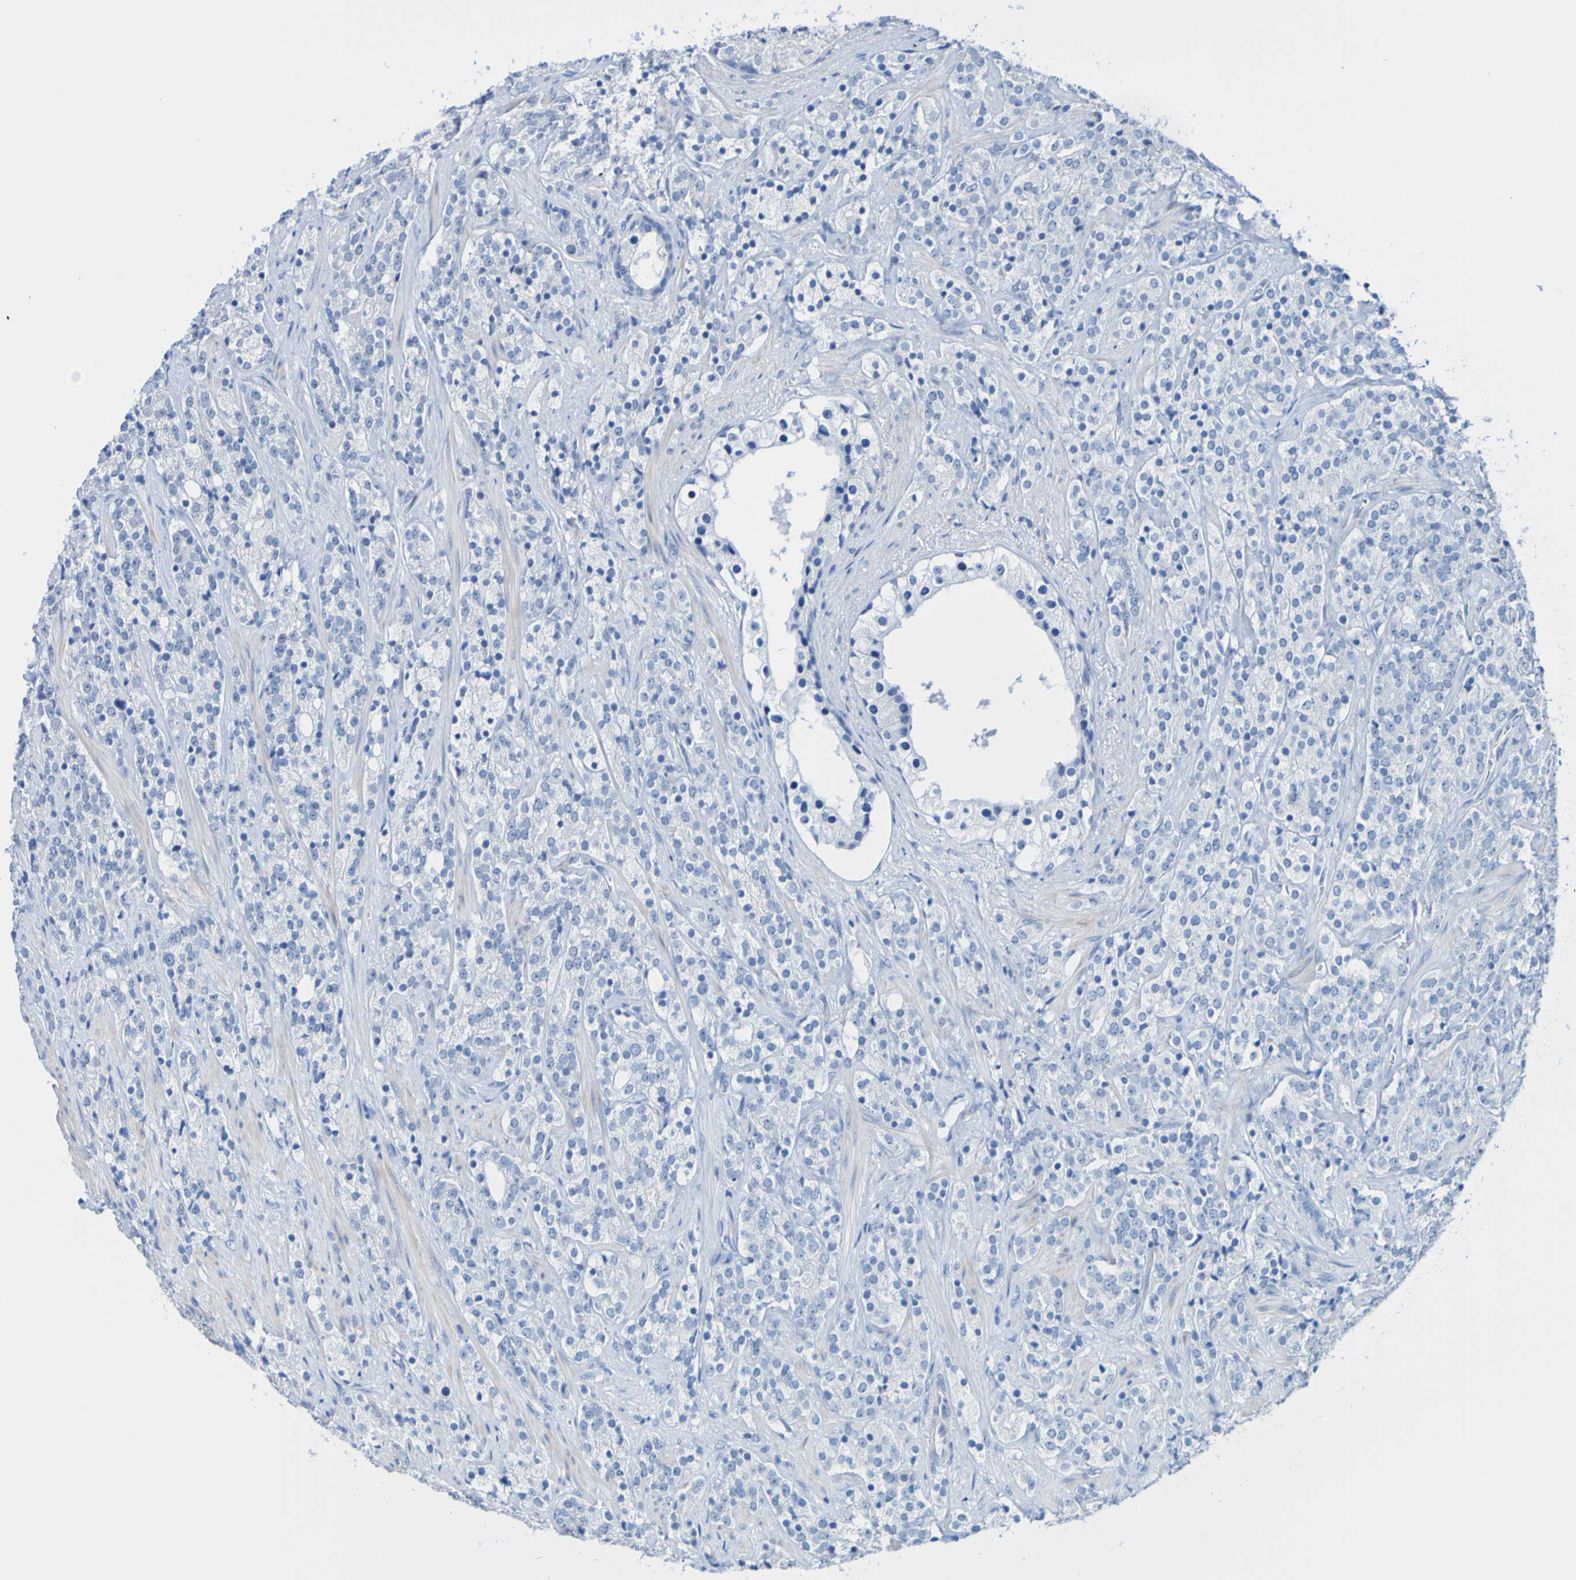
{"staining": {"intensity": "negative", "quantity": "none", "location": "none"}, "tissue": "prostate cancer", "cell_type": "Tumor cells", "image_type": "cancer", "snomed": [{"axis": "morphology", "description": "Adenocarcinoma, High grade"}, {"axis": "topography", "description": "Prostate"}], "caption": "Tumor cells are negative for protein expression in human prostate cancer.", "gene": "ACMSD", "patient": {"sex": "male", "age": 71}}